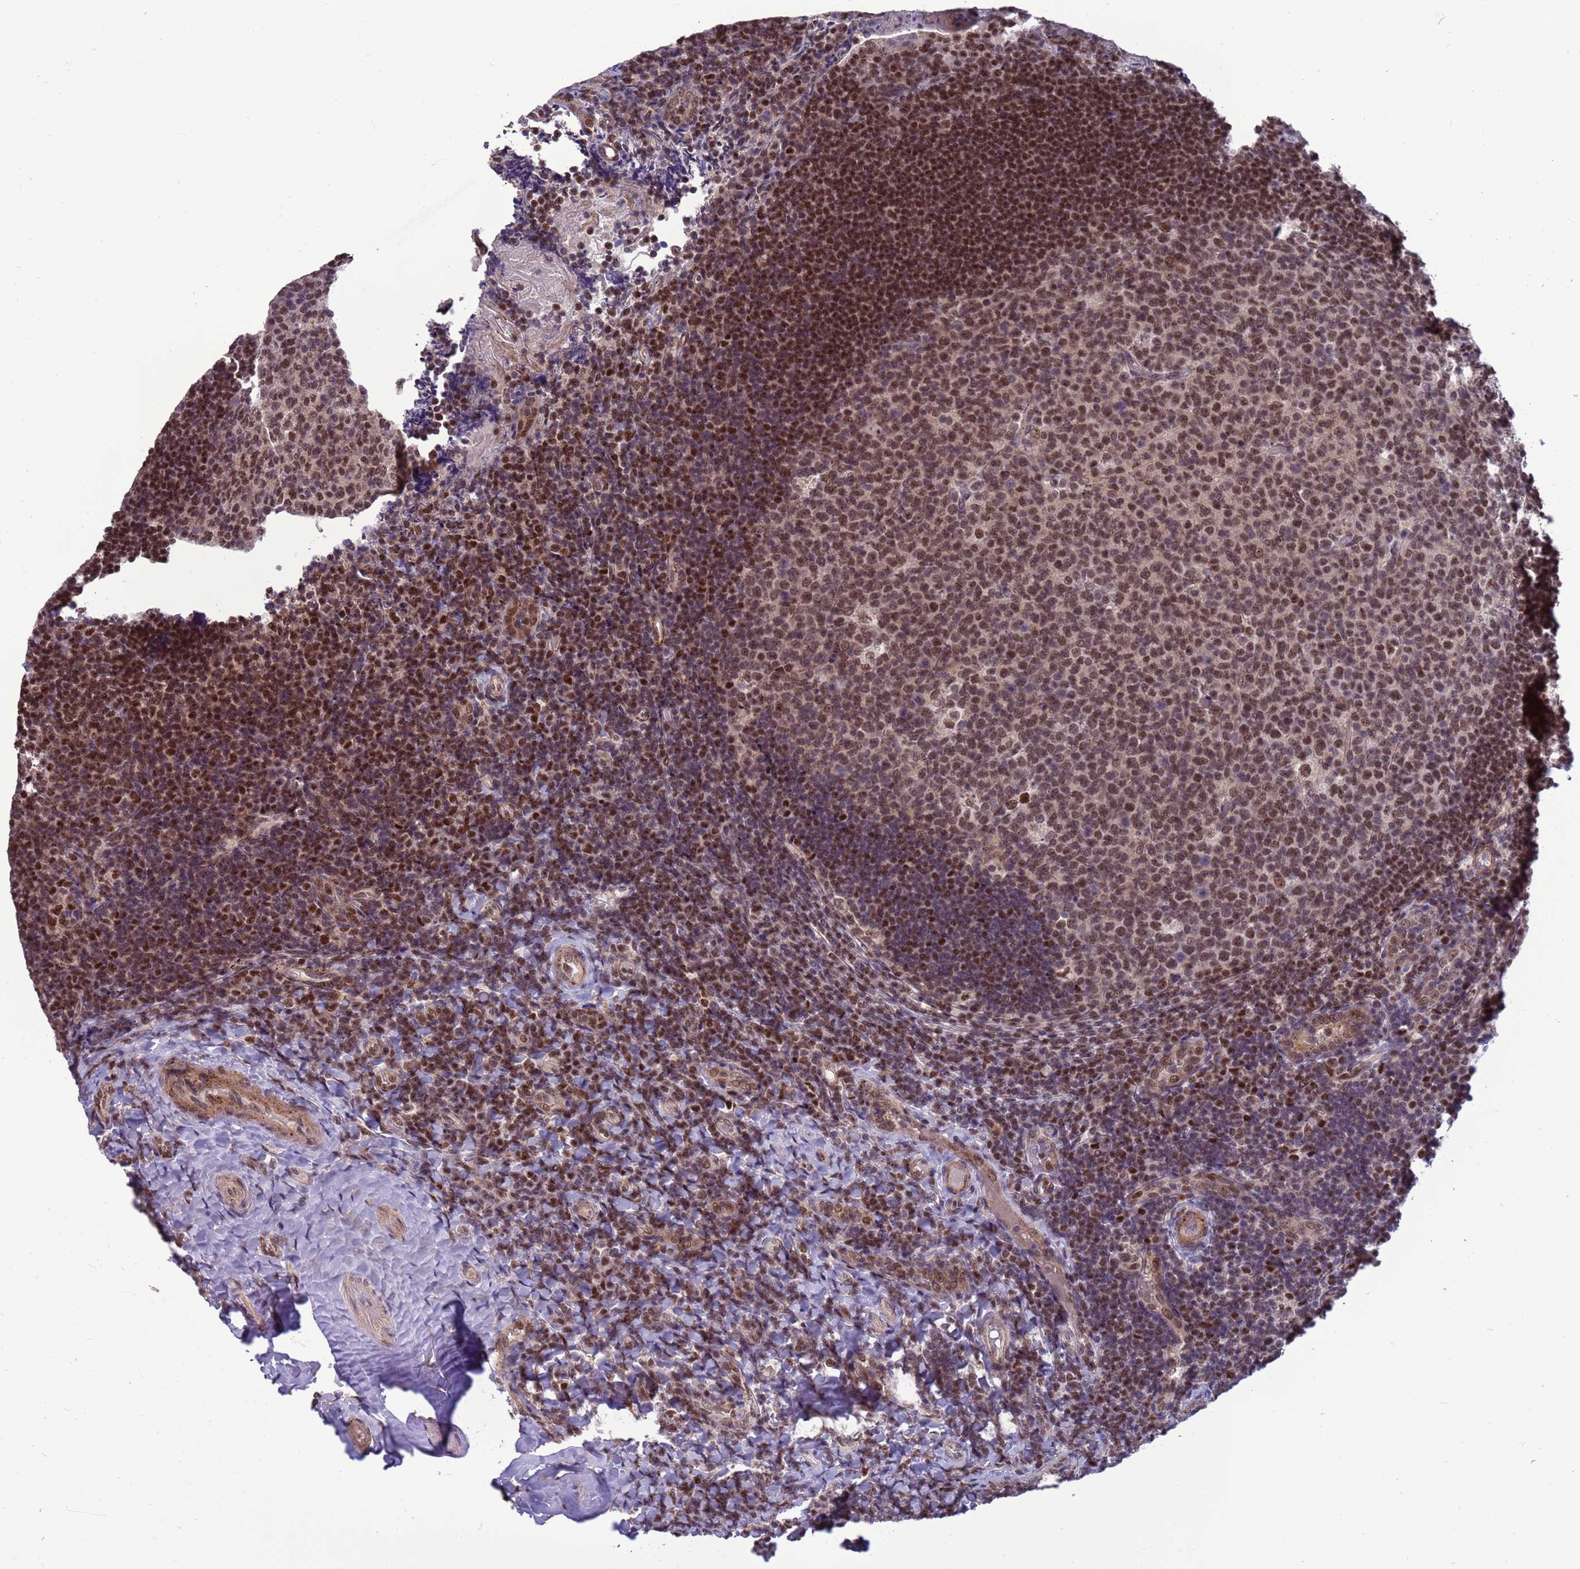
{"staining": {"intensity": "moderate", "quantity": ">75%", "location": "nuclear"}, "tissue": "tonsil", "cell_type": "Germinal center cells", "image_type": "normal", "snomed": [{"axis": "morphology", "description": "Normal tissue, NOS"}, {"axis": "topography", "description": "Tonsil"}], "caption": "IHC (DAB) staining of benign human tonsil exhibits moderate nuclear protein positivity in about >75% of germinal center cells. The staining was performed using DAB (3,3'-diaminobenzidine) to visualize the protein expression in brown, while the nuclei were stained in blue with hematoxylin (Magnification: 20x).", "gene": "NSL1", "patient": {"sex": "female", "age": 10}}